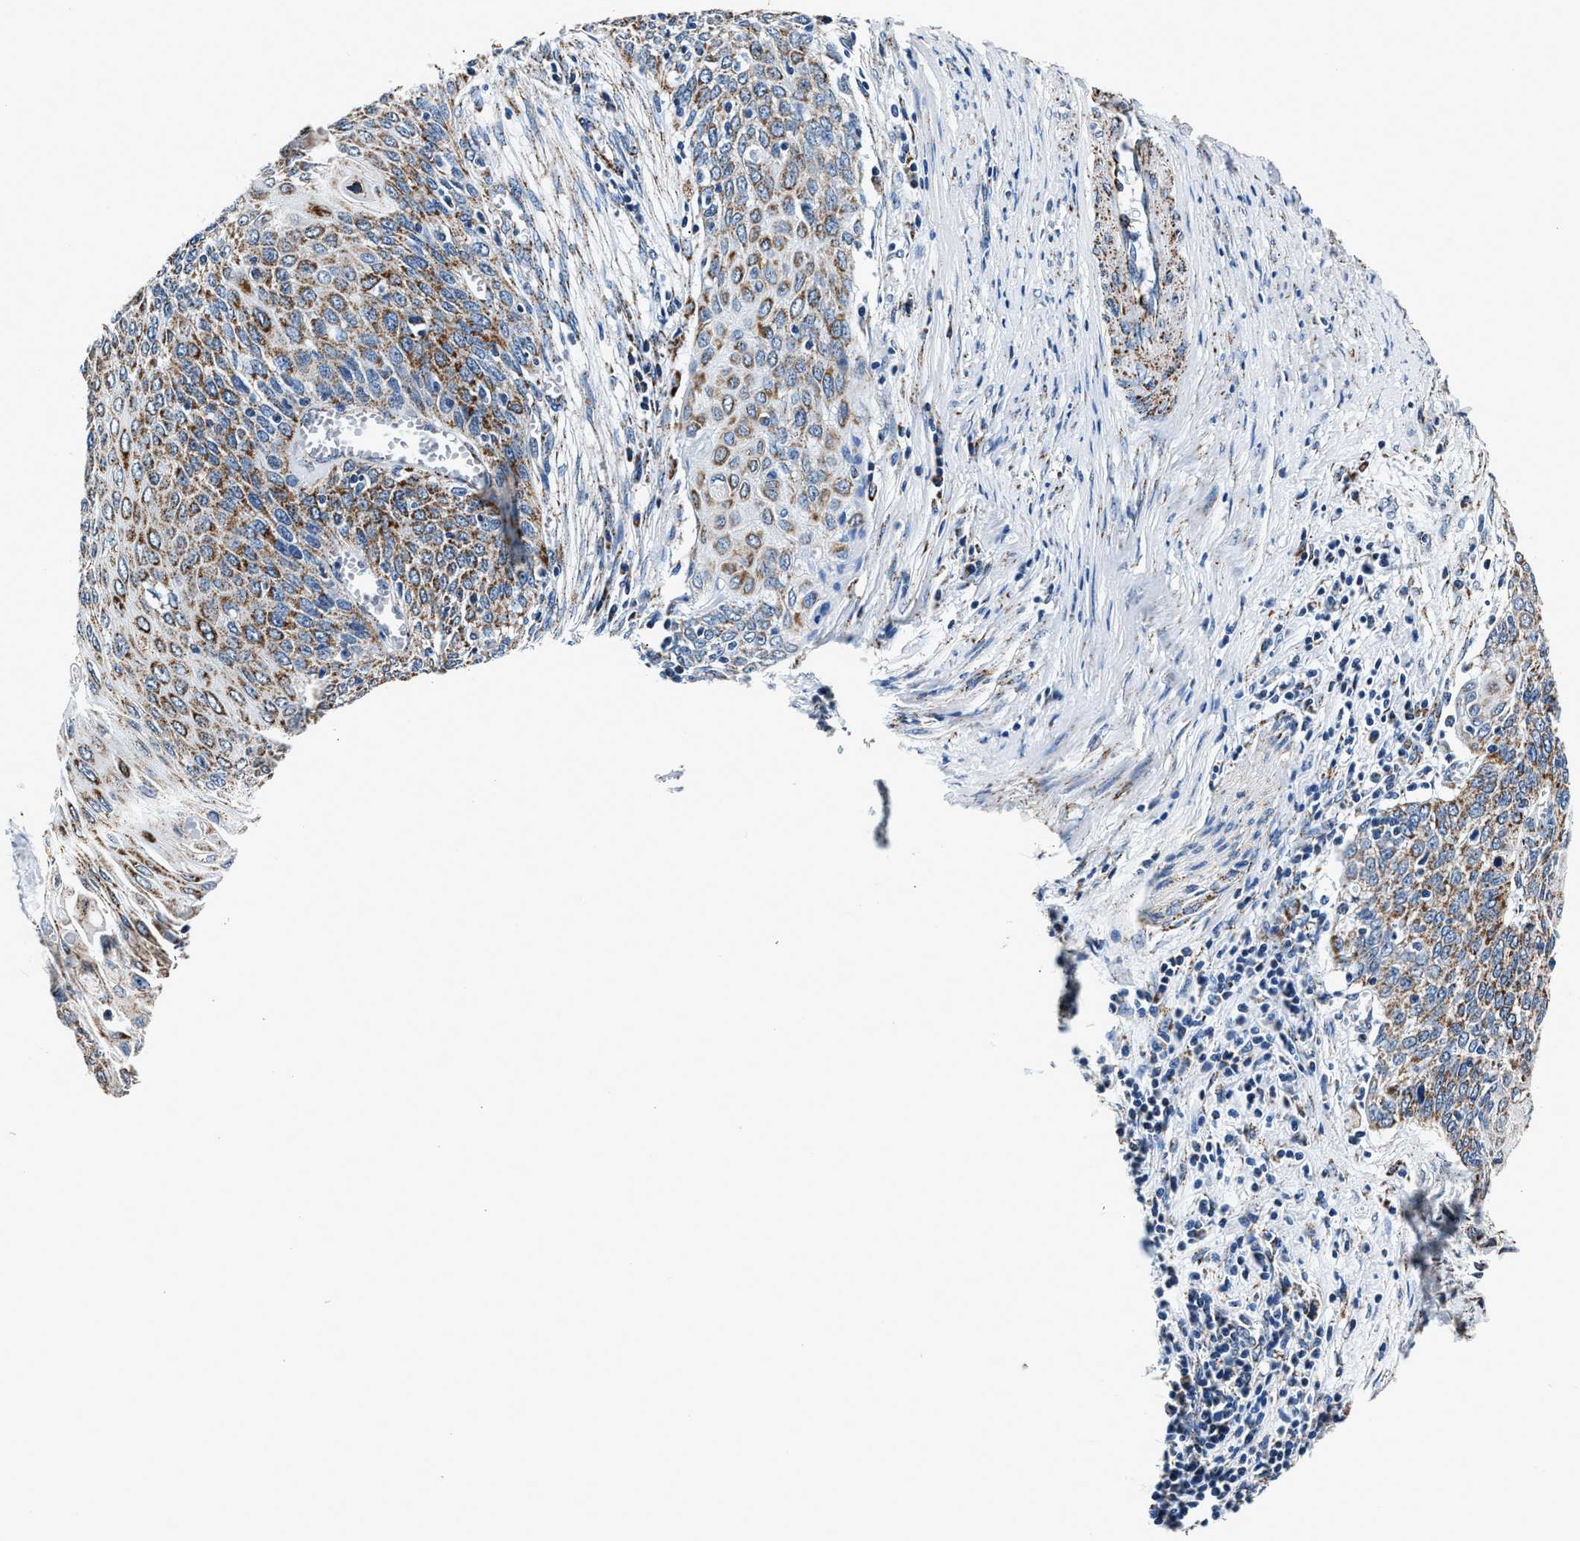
{"staining": {"intensity": "moderate", "quantity": ">75%", "location": "cytoplasmic/membranous"}, "tissue": "cervical cancer", "cell_type": "Tumor cells", "image_type": "cancer", "snomed": [{"axis": "morphology", "description": "Squamous cell carcinoma, NOS"}, {"axis": "topography", "description": "Cervix"}], "caption": "The photomicrograph reveals a brown stain indicating the presence of a protein in the cytoplasmic/membranous of tumor cells in cervical squamous cell carcinoma.", "gene": "HIBADH", "patient": {"sex": "female", "age": 39}}